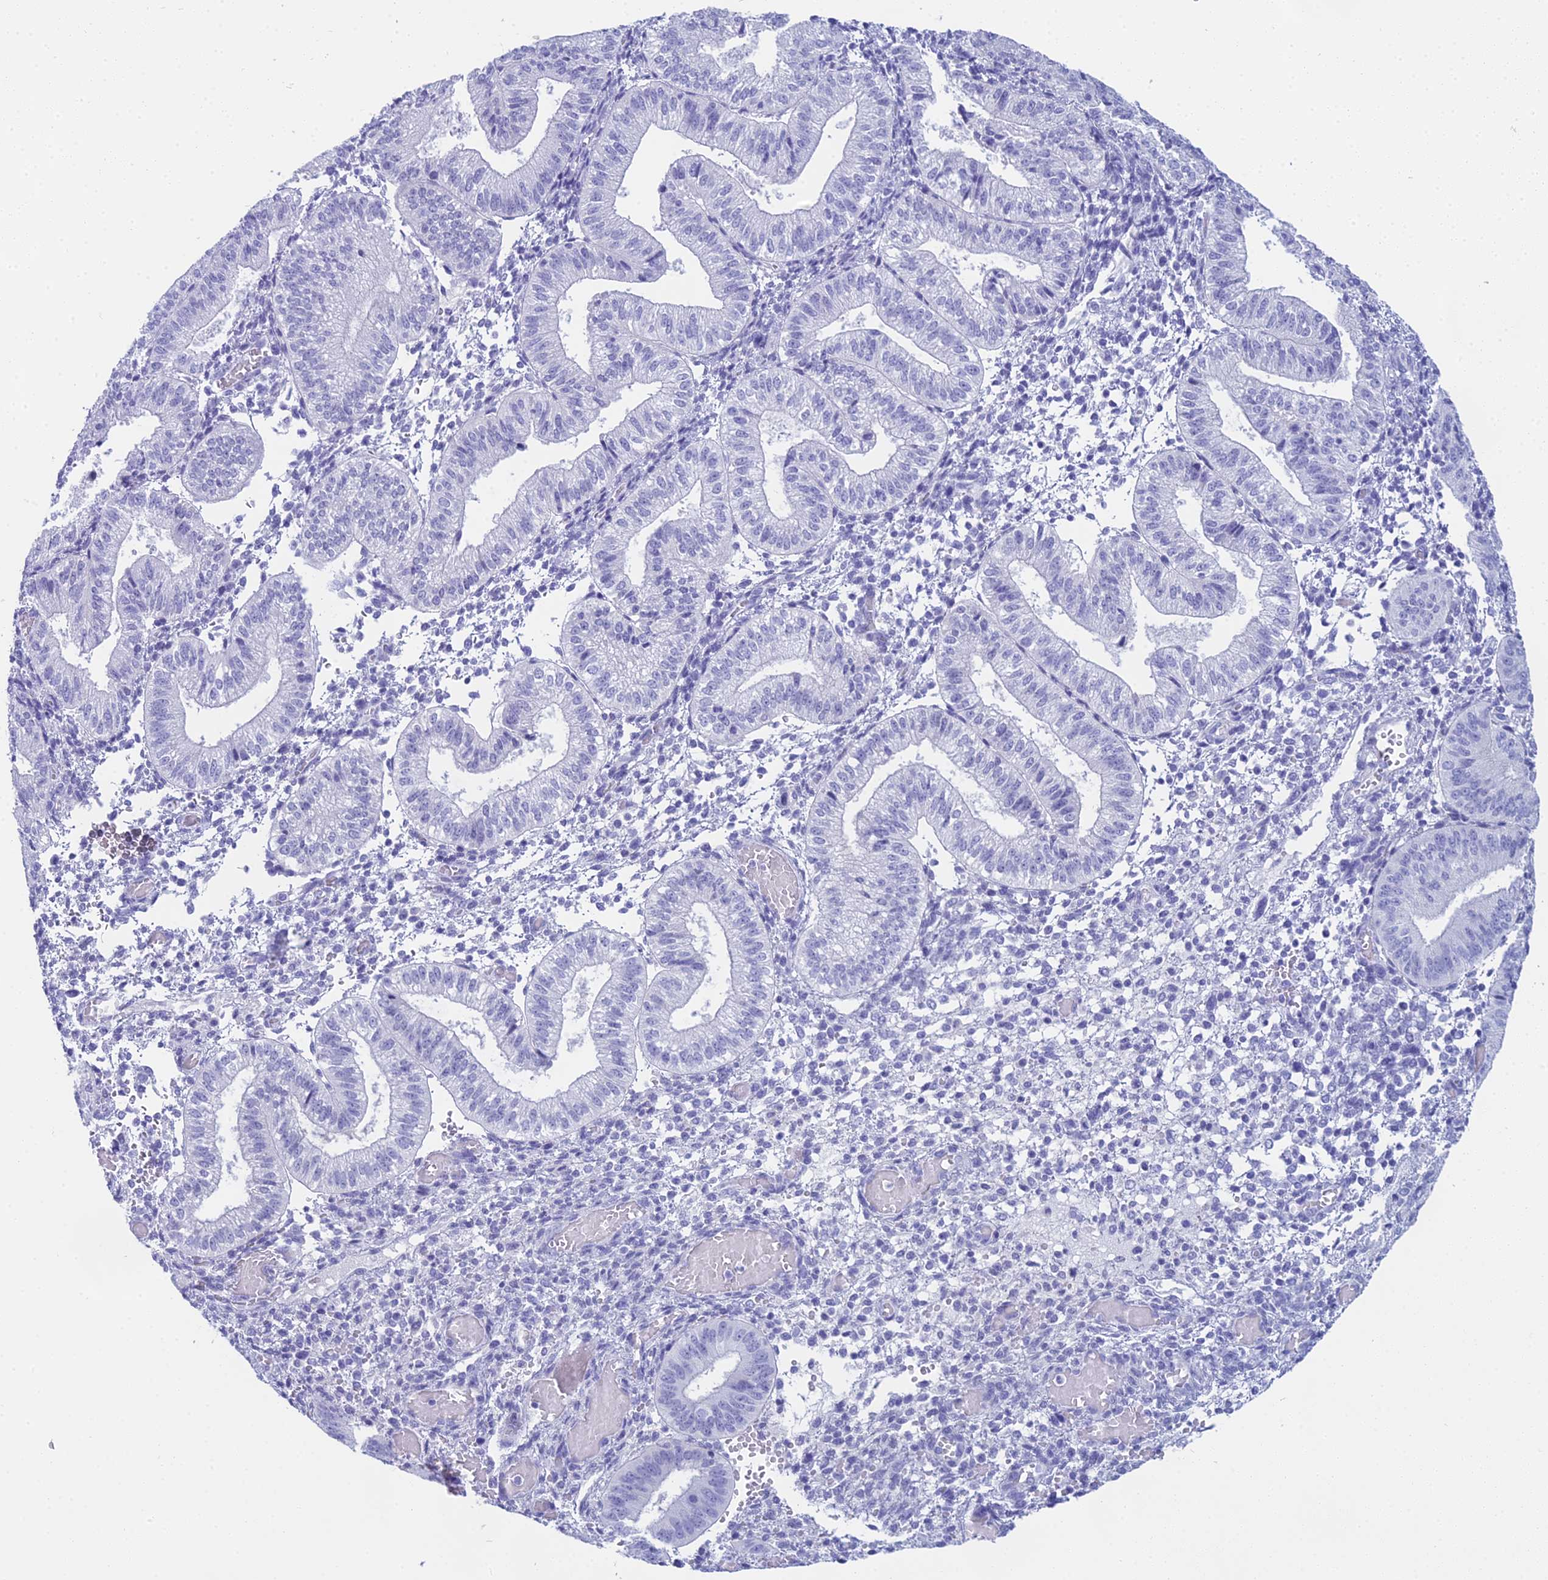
{"staining": {"intensity": "negative", "quantity": "none", "location": "none"}, "tissue": "endometrium", "cell_type": "Cells in endometrial stroma", "image_type": "normal", "snomed": [{"axis": "morphology", "description": "Normal tissue, NOS"}, {"axis": "topography", "description": "Endometrium"}], "caption": "IHC image of normal endometrium: human endometrium stained with DAB (3,3'-diaminobenzidine) shows no significant protein staining in cells in endometrial stroma. The staining was performed using DAB to visualize the protein expression in brown, while the nuclei were stained in blue with hematoxylin (Magnification: 20x).", "gene": "UNC80", "patient": {"sex": "female", "age": 34}}